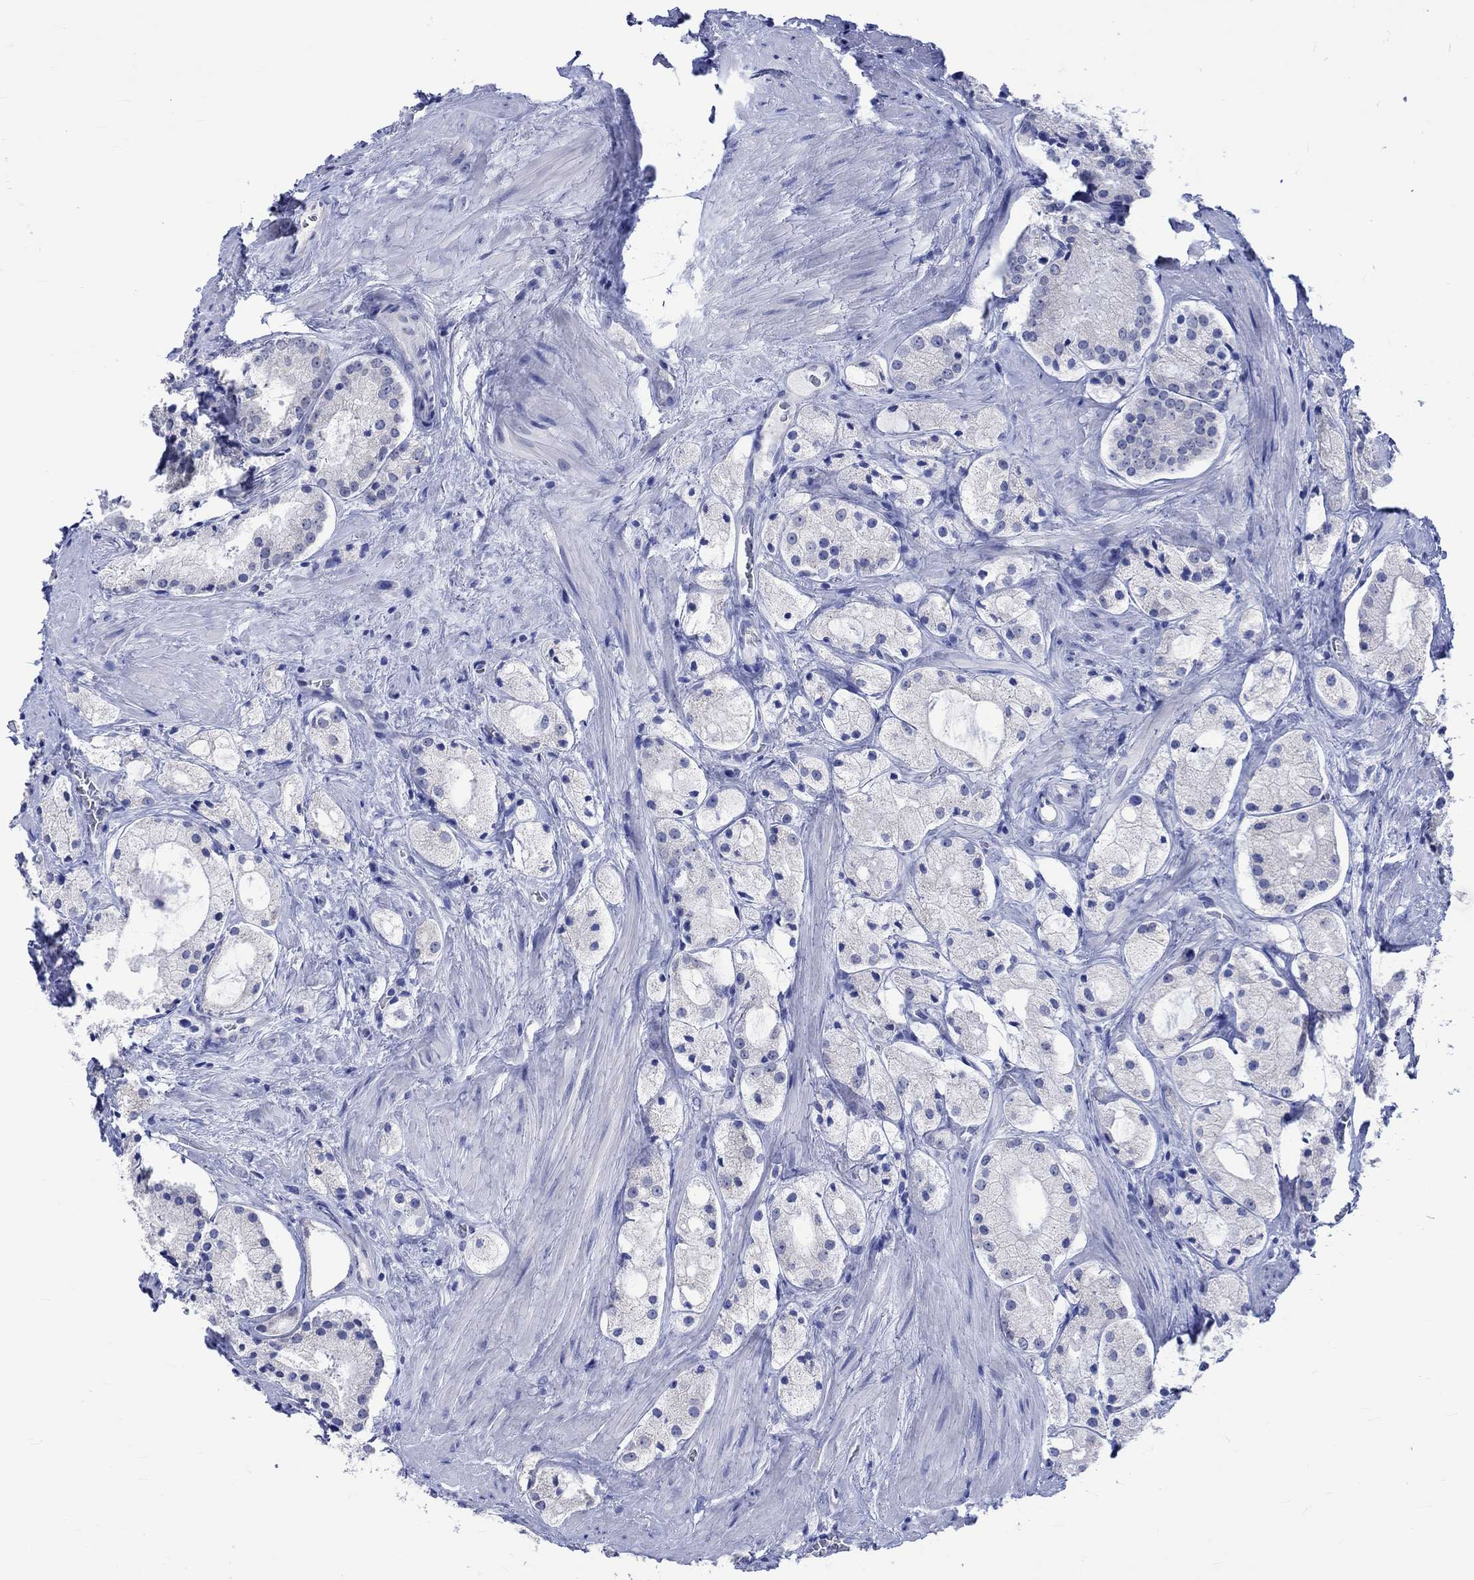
{"staining": {"intensity": "negative", "quantity": "none", "location": "none"}, "tissue": "prostate cancer", "cell_type": "Tumor cells", "image_type": "cancer", "snomed": [{"axis": "morphology", "description": "Adenocarcinoma, NOS"}, {"axis": "morphology", "description": "Adenocarcinoma, High grade"}, {"axis": "topography", "description": "Prostate"}], "caption": "This photomicrograph is of prostate adenocarcinoma stained with immunohistochemistry to label a protein in brown with the nuclei are counter-stained blue. There is no positivity in tumor cells. The staining was performed using DAB to visualize the protein expression in brown, while the nuclei were stained in blue with hematoxylin (Magnification: 20x).", "gene": "KLHL33", "patient": {"sex": "male", "age": 64}}